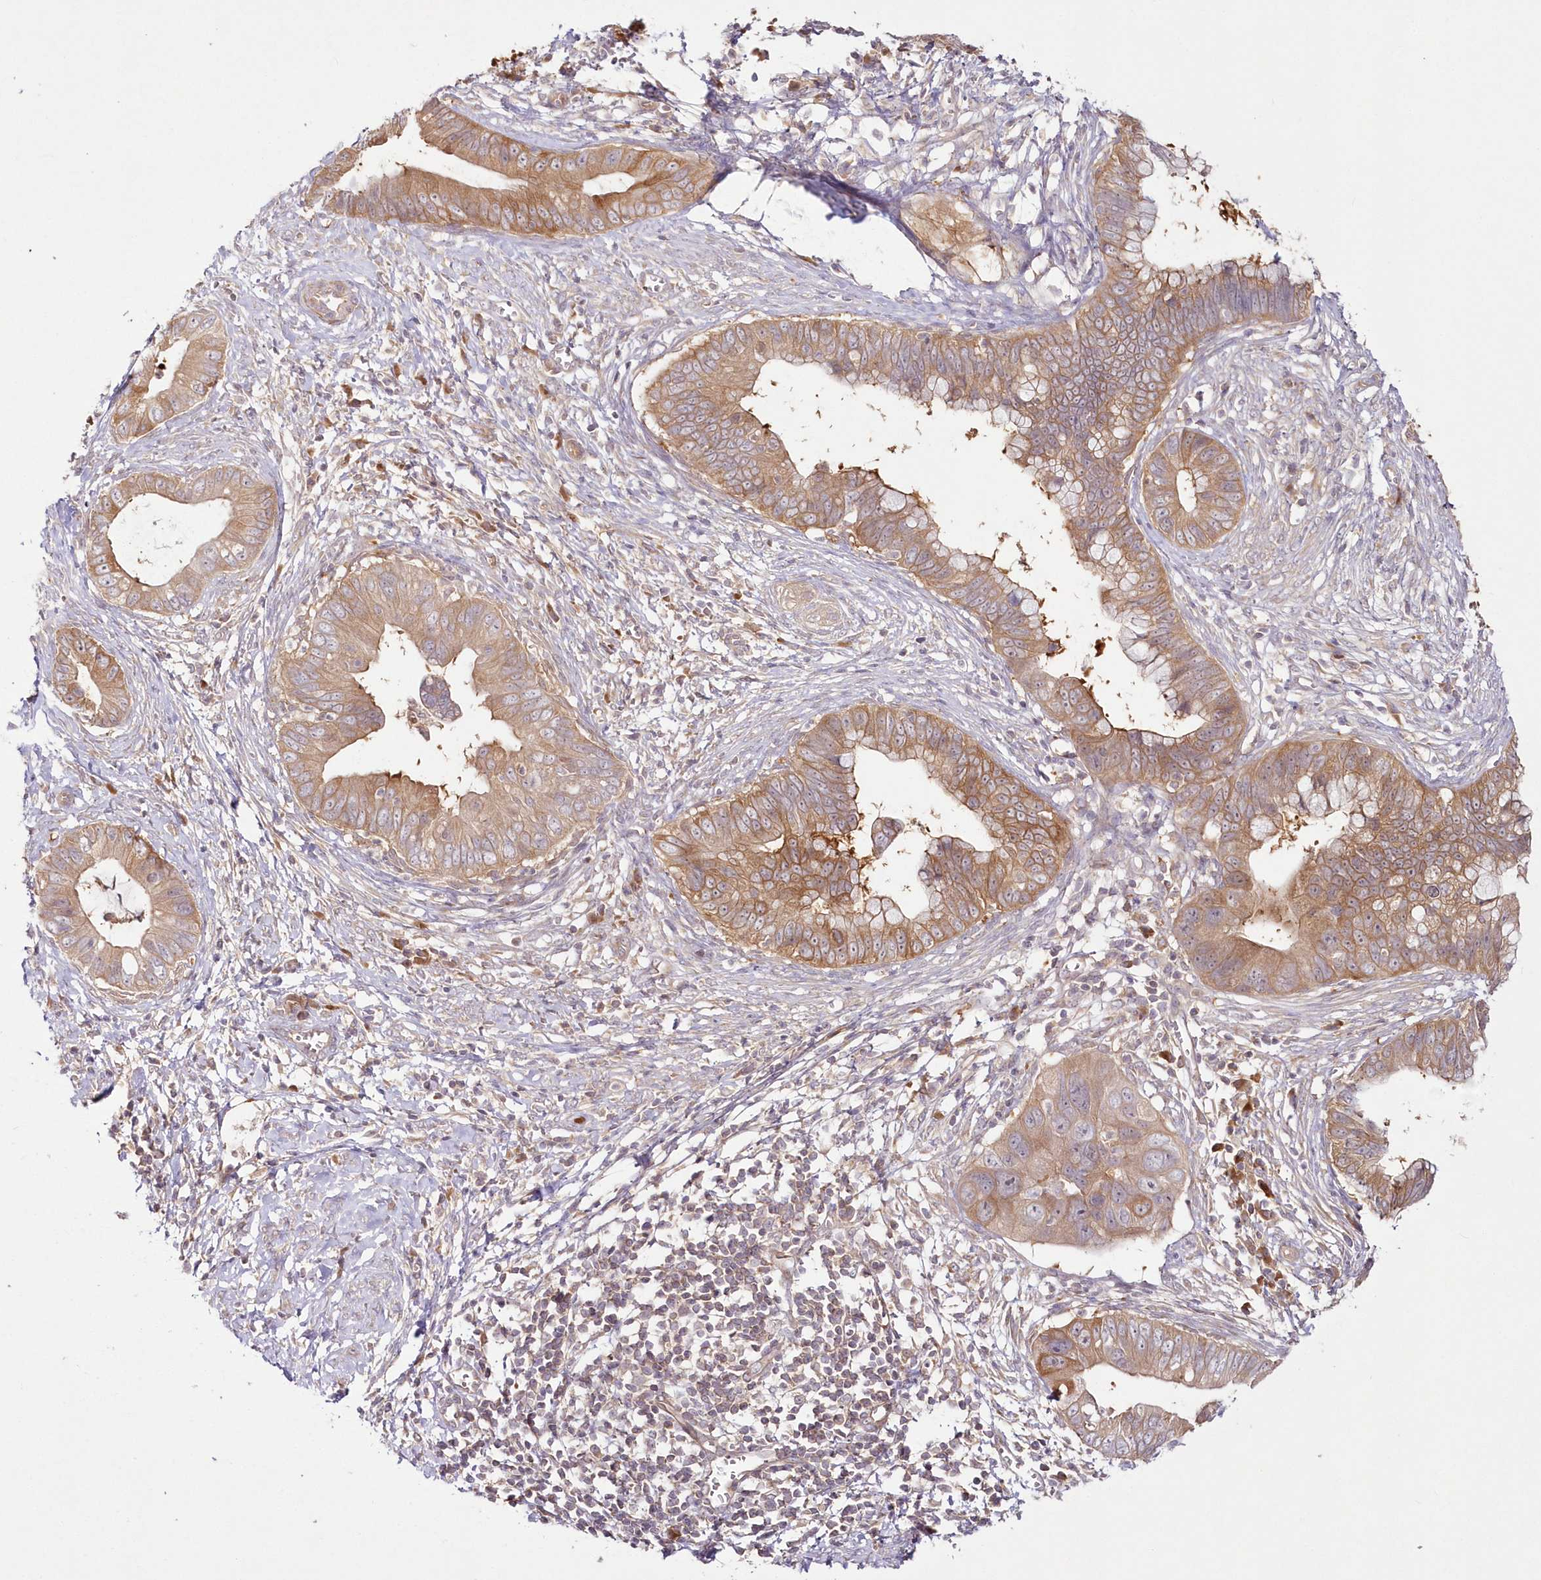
{"staining": {"intensity": "moderate", "quantity": ">75%", "location": "cytoplasmic/membranous"}, "tissue": "cervical cancer", "cell_type": "Tumor cells", "image_type": "cancer", "snomed": [{"axis": "morphology", "description": "Adenocarcinoma, NOS"}, {"axis": "topography", "description": "Cervix"}], "caption": "Human cervical cancer (adenocarcinoma) stained for a protein (brown) demonstrates moderate cytoplasmic/membranous positive staining in approximately >75% of tumor cells.", "gene": "IPMK", "patient": {"sex": "female", "age": 44}}